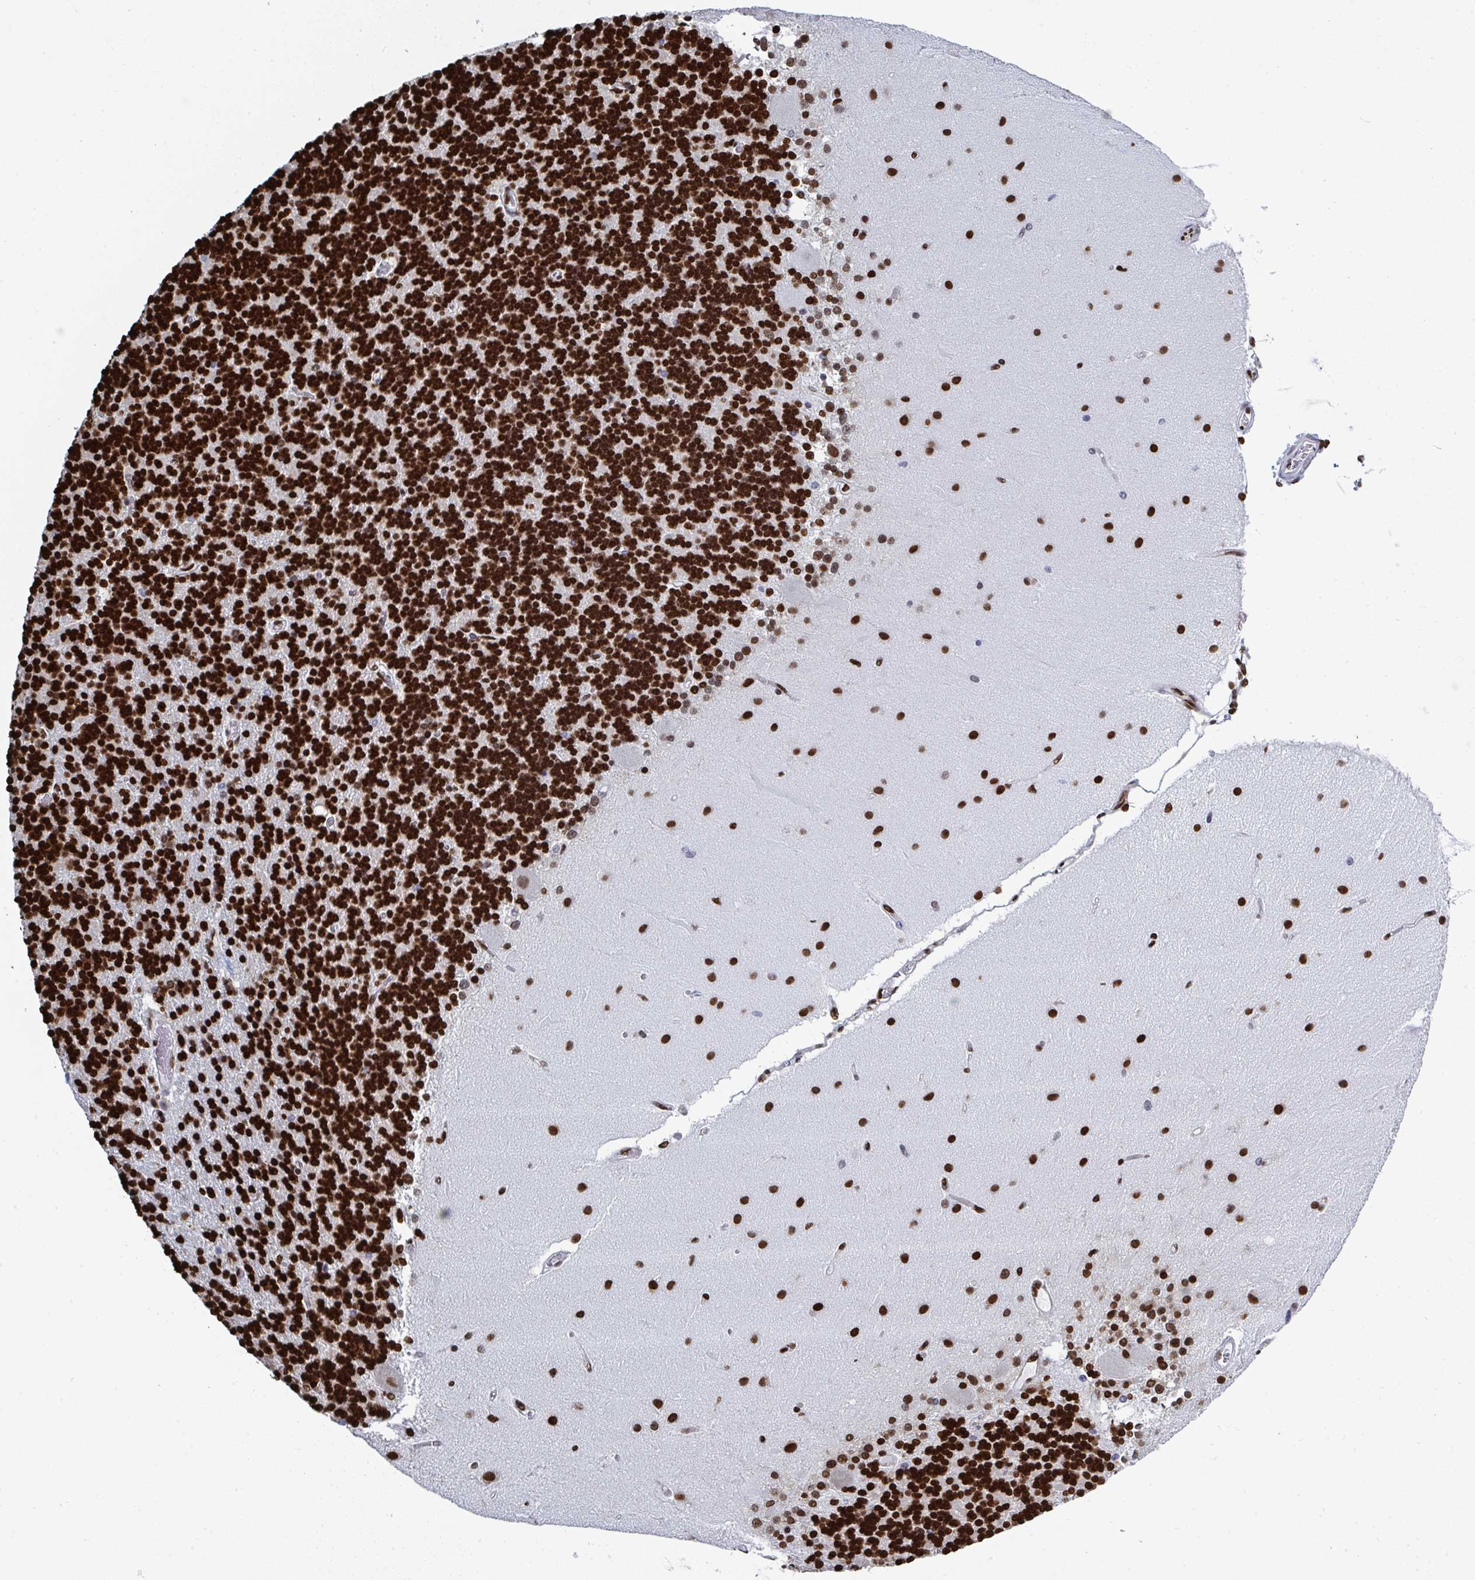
{"staining": {"intensity": "strong", "quantity": ">75%", "location": "nuclear"}, "tissue": "cerebellum", "cell_type": "Cells in granular layer", "image_type": "normal", "snomed": [{"axis": "morphology", "description": "Normal tissue, NOS"}, {"axis": "topography", "description": "Cerebellum"}], "caption": "IHC staining of normal cerebellum, which demonstrates high levels of strong nuclear positivity in approximately >75% of cells in granular layer indicating strong nuclear protein staining. The staining was performed using DAB (3,3'-diaminobenzidine) (brown) for protein detection and nuclei were counterstained in hematoxylin (blue).", "gene": "GAR1", "patient": {"sex": "female", "age": 54}}